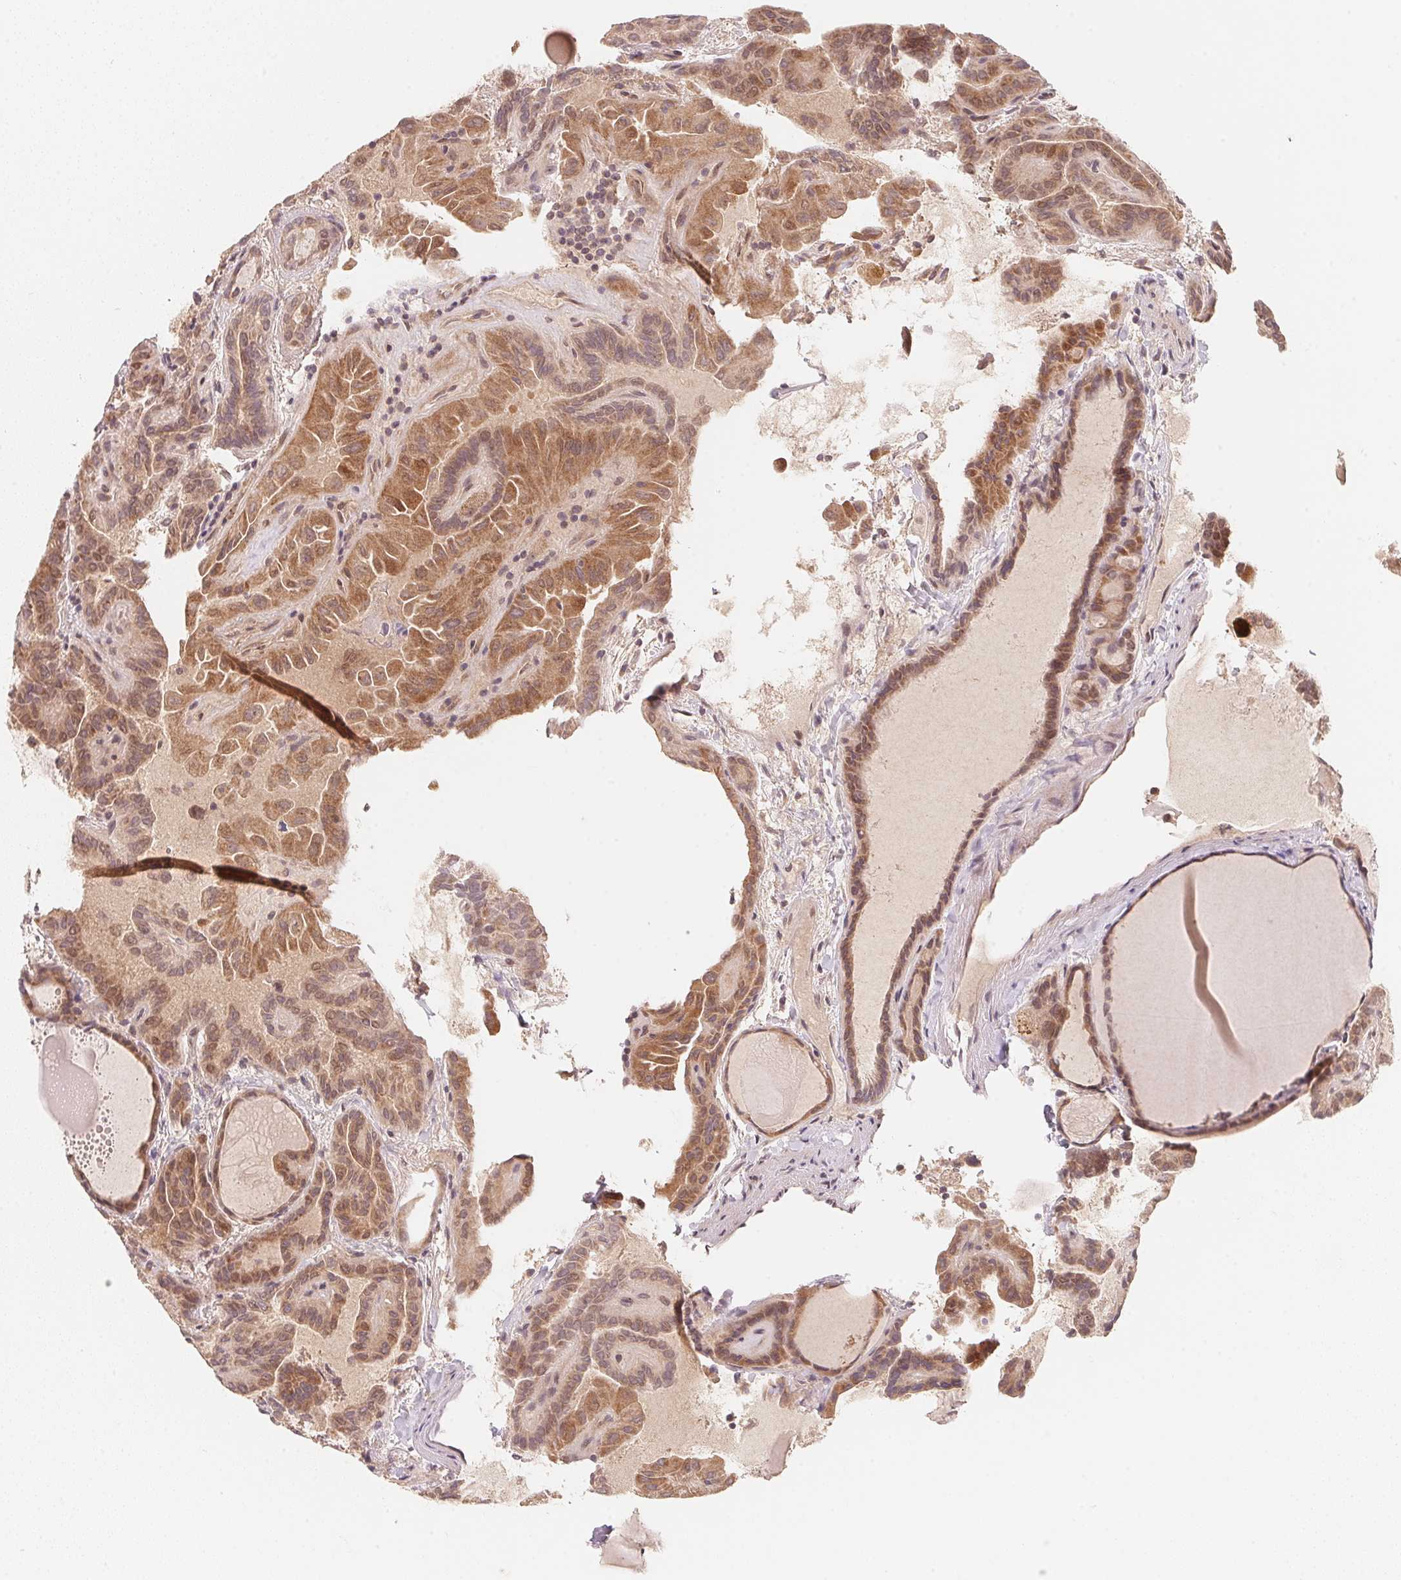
{"staining": {"intensity": "moderate", "quantity": ">75%", "location": "cytoplasmic/membranous"}, "tissue": "thyroid cancer", "cell_type": "Tumor cells", "image_type": "cancer", "snomed": [{"axis": "morphology", "description": "Papillary adenocarcinoma, NOS"}, {"axis": "topography", "description": "Thyroid gland"}], "caption": "Protein staining of thyroid papillary adenocarcinoma tissue exhibits moderate cytoplasmic/membranous expression in about >75% of tumor cells.", "gene": "CCDC102B", "patient": {"sex": "female", "age": 46}}